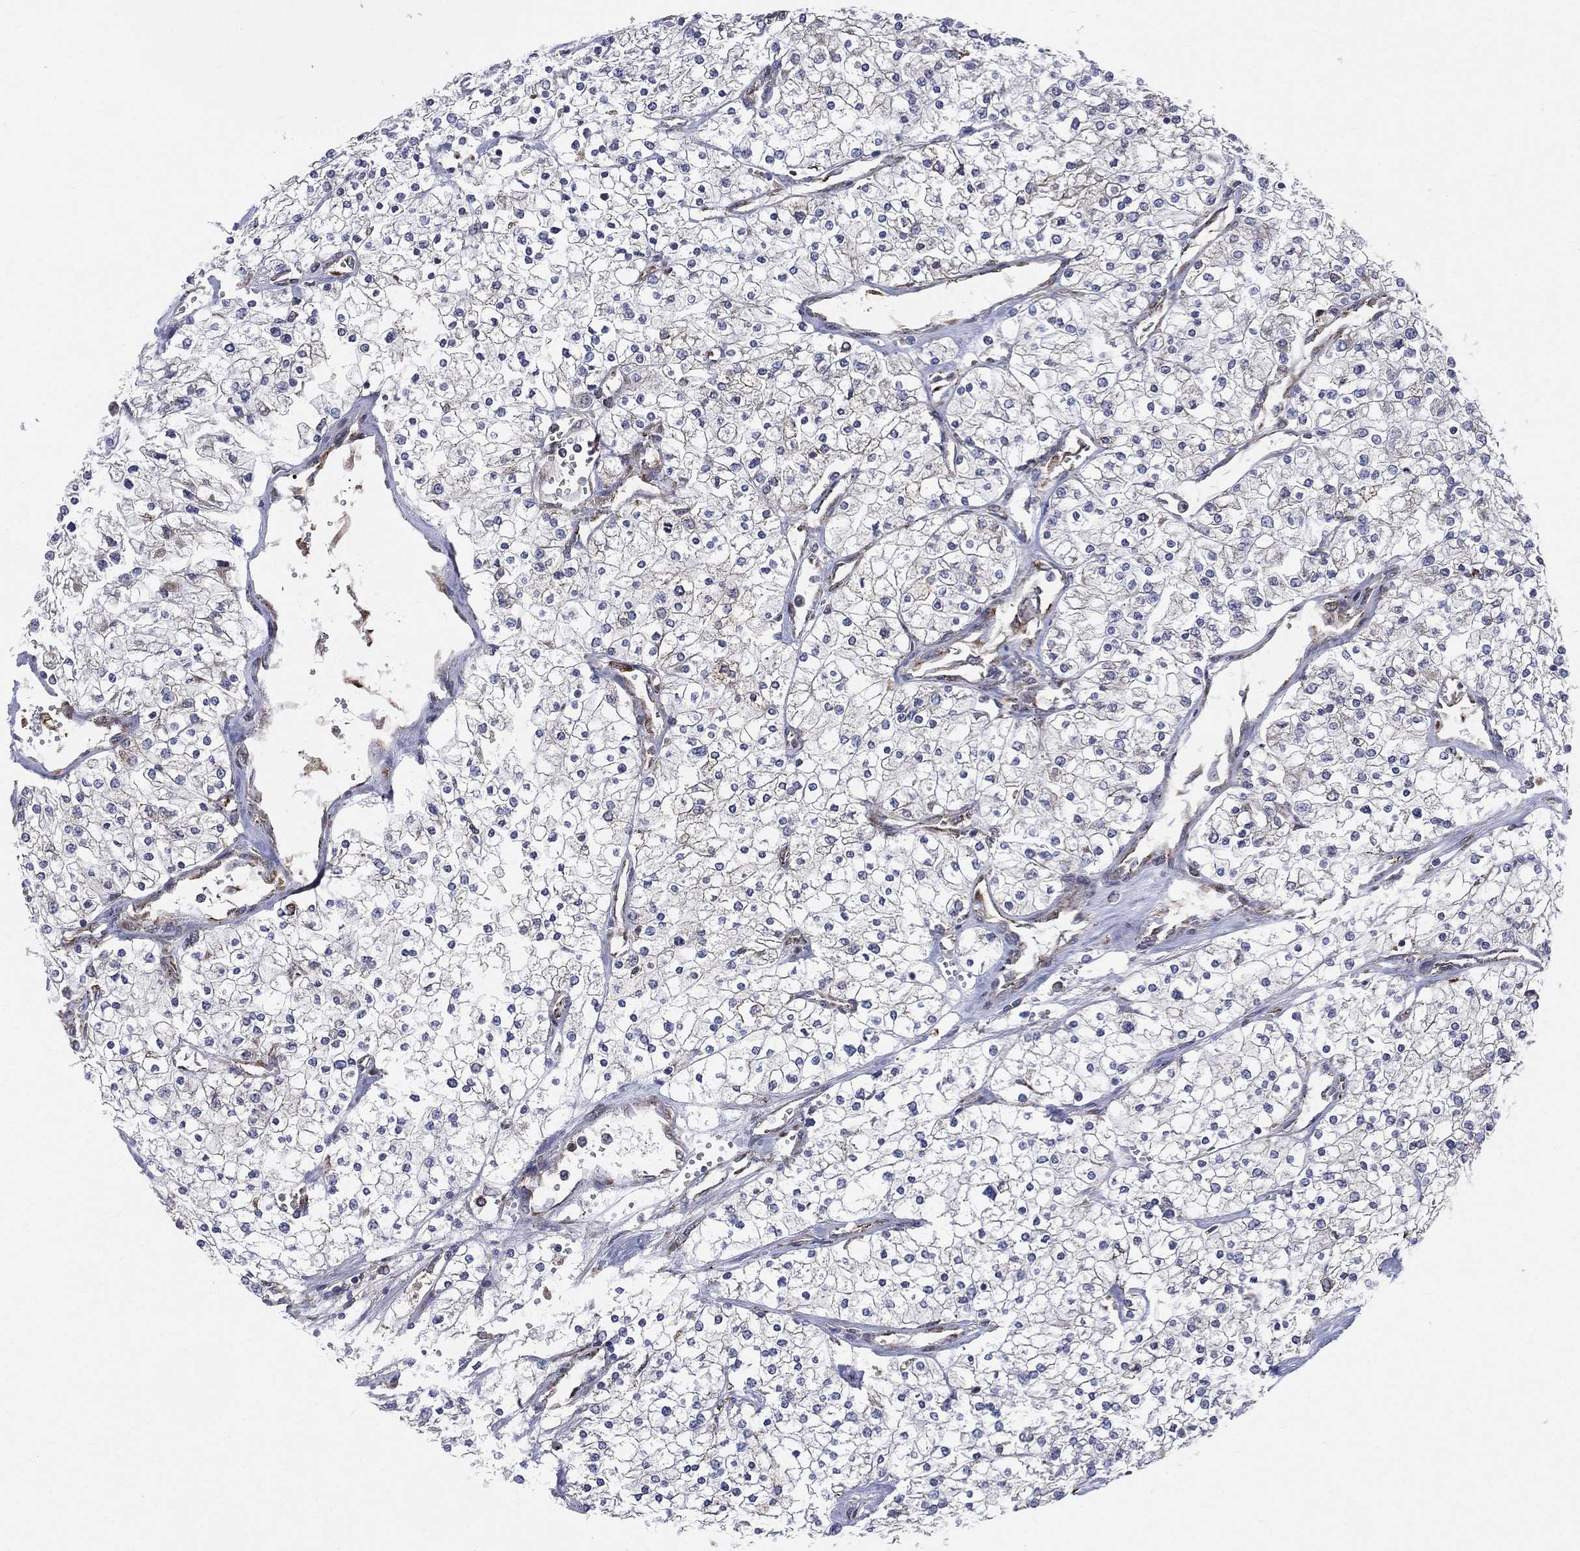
{"staining": {"intensity": "negative", "quantity": "none", "location": "none"}, "tissue": "renal cancer", "cell_type": "Tumor cells", "image_type": "cancer", "snomed": [{"axis": "morphology", "description": "Adenocarcinoma, NOS"}, {"axis": "topography", "description": "Kidney"}], "caption": "Immunohistochemistry photomicrograph of human renal cancer stained for a protein (brown), which reveals no staining in tumor cells.", "gene": "CCDC159", "patient": {"sex": "male", "age": 80}}